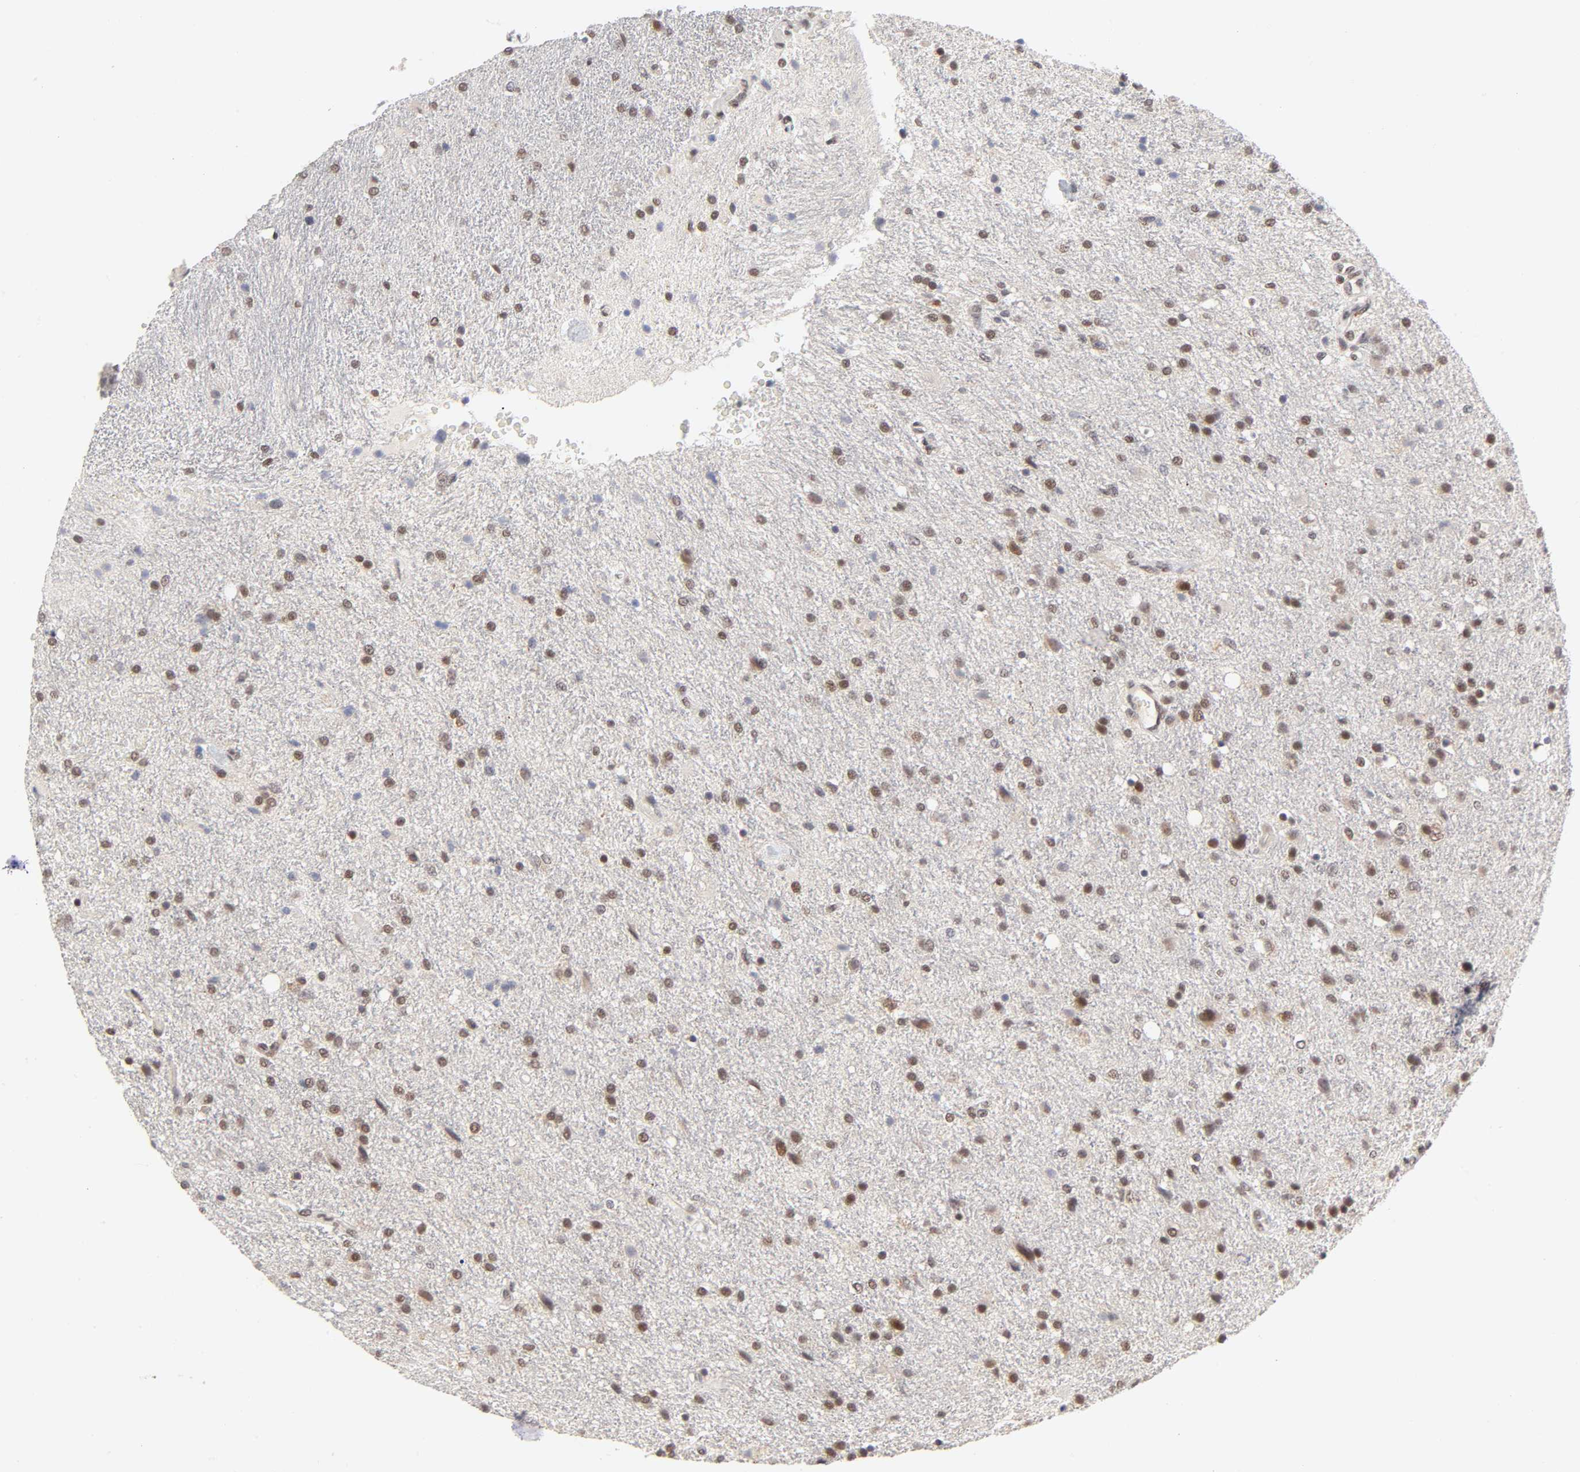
{"staining": {"intensity": "moderate", "quantity": ">75%", "location": "cytoplasmic/membranous,nuclear"}, "tissue": "glioma", "cell_type": "Tumor cells", "image_type": "cancer", "snomed": [{"axis": "morphology", "description": "Normal tissue, NOS"}, {"axis": "morphology", "description": "Glioma, malignant, High grade"}, {"axis": "topography", "description": "Cerebral cortex"}], "caption": "Tumor cells display medium levels of moderate cytoplasmic/membranous and nuclear expression in about >75% of cells in human glioma. The staining was performed using DAB (3,3'-diaminobenzidine), with brown indicating positive protein expression. Nuclei are stained blue with hematoxylin.", "gene": "EP300", "patient": {"sex": "male", "age": 56}}